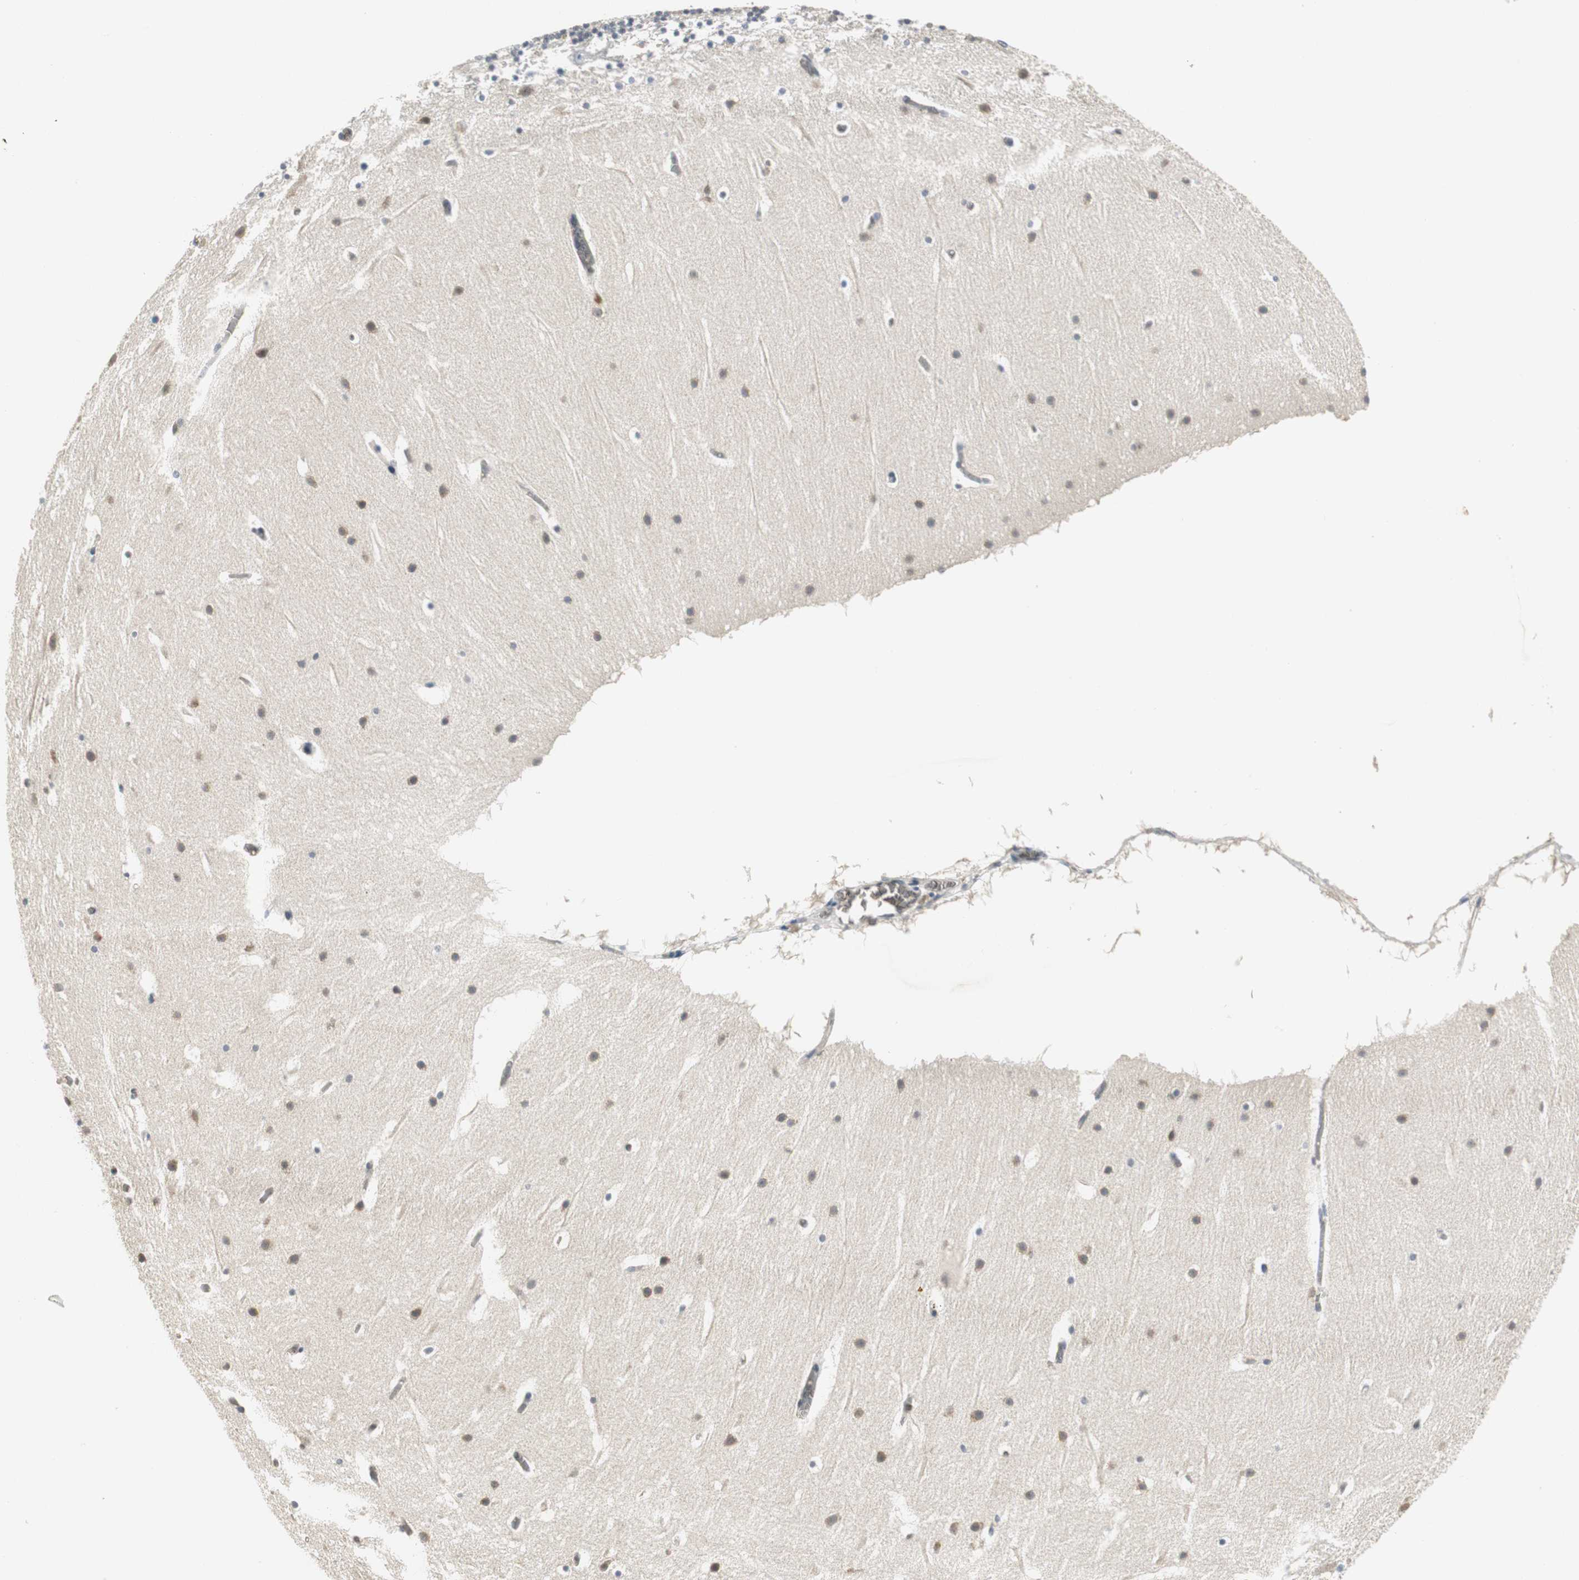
{"staining": {"intensity": "moderate", "quantity": ">75%", "location": "cytoplasmic/membranous,nuclear"}, "tissue": "cerebellum", "cell_type": "Cells in molecular layer", "image_type": "normal", "snomed": [{"axis": "morphology", "description": "Normal tissue, NOS"}, {"axis": "topography", "description": "Cerebellum"}], "caption": "Moderate cytoplasmic/membranous,nuclear protein staining is identified in about >75% of cells in molecular layer in cerebellum. (brown staining indicates protein expression, while blue staining denotes nuclei).", "gene": "CCT5", "patient": {"sex": "male", "age": 45}}